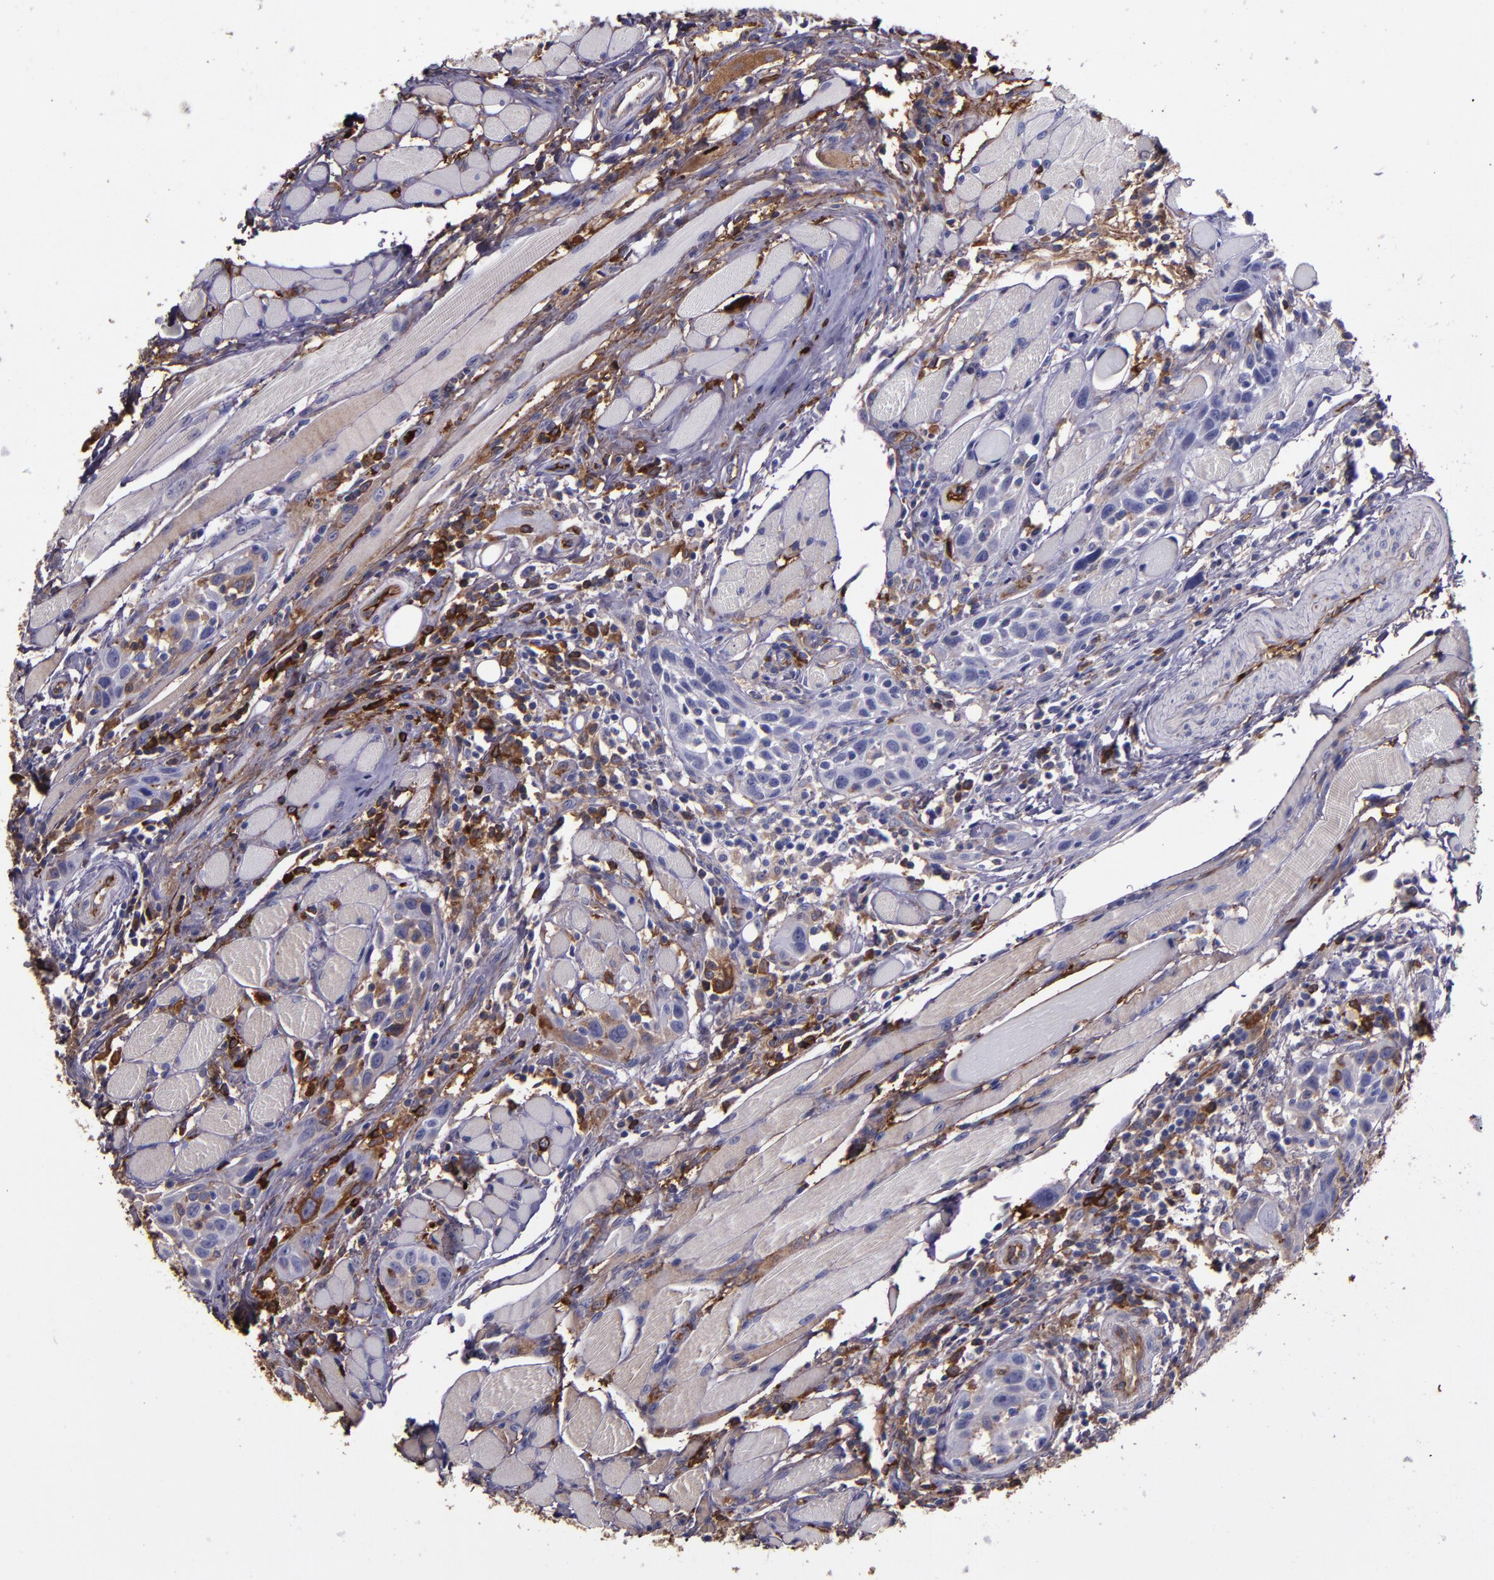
{"staining": {"intensity": "moderate", "quantity": "<25%", "location": "cytoplasmic/membranous"}, "tissue": "head and neck cancer", "cell_type": "Tumor cells", "image_type": "cancer", "snomed": [{"axis": "morphology", "description": "Squamous cell carcinoma, NOS"}, {"axis": "topography", "description": "Oral tissue"}, {"axis": "topography", "description": "Head-Neck"}], "caption": "A micrograph of head and neck cancer (squamous cell carcinoma) stained for a protein demonstrates moderate cytoplasmic/membranous brown staining in tumor cells.", "gene": "A2M", "patient": {"sex": "female", "age": 50}}